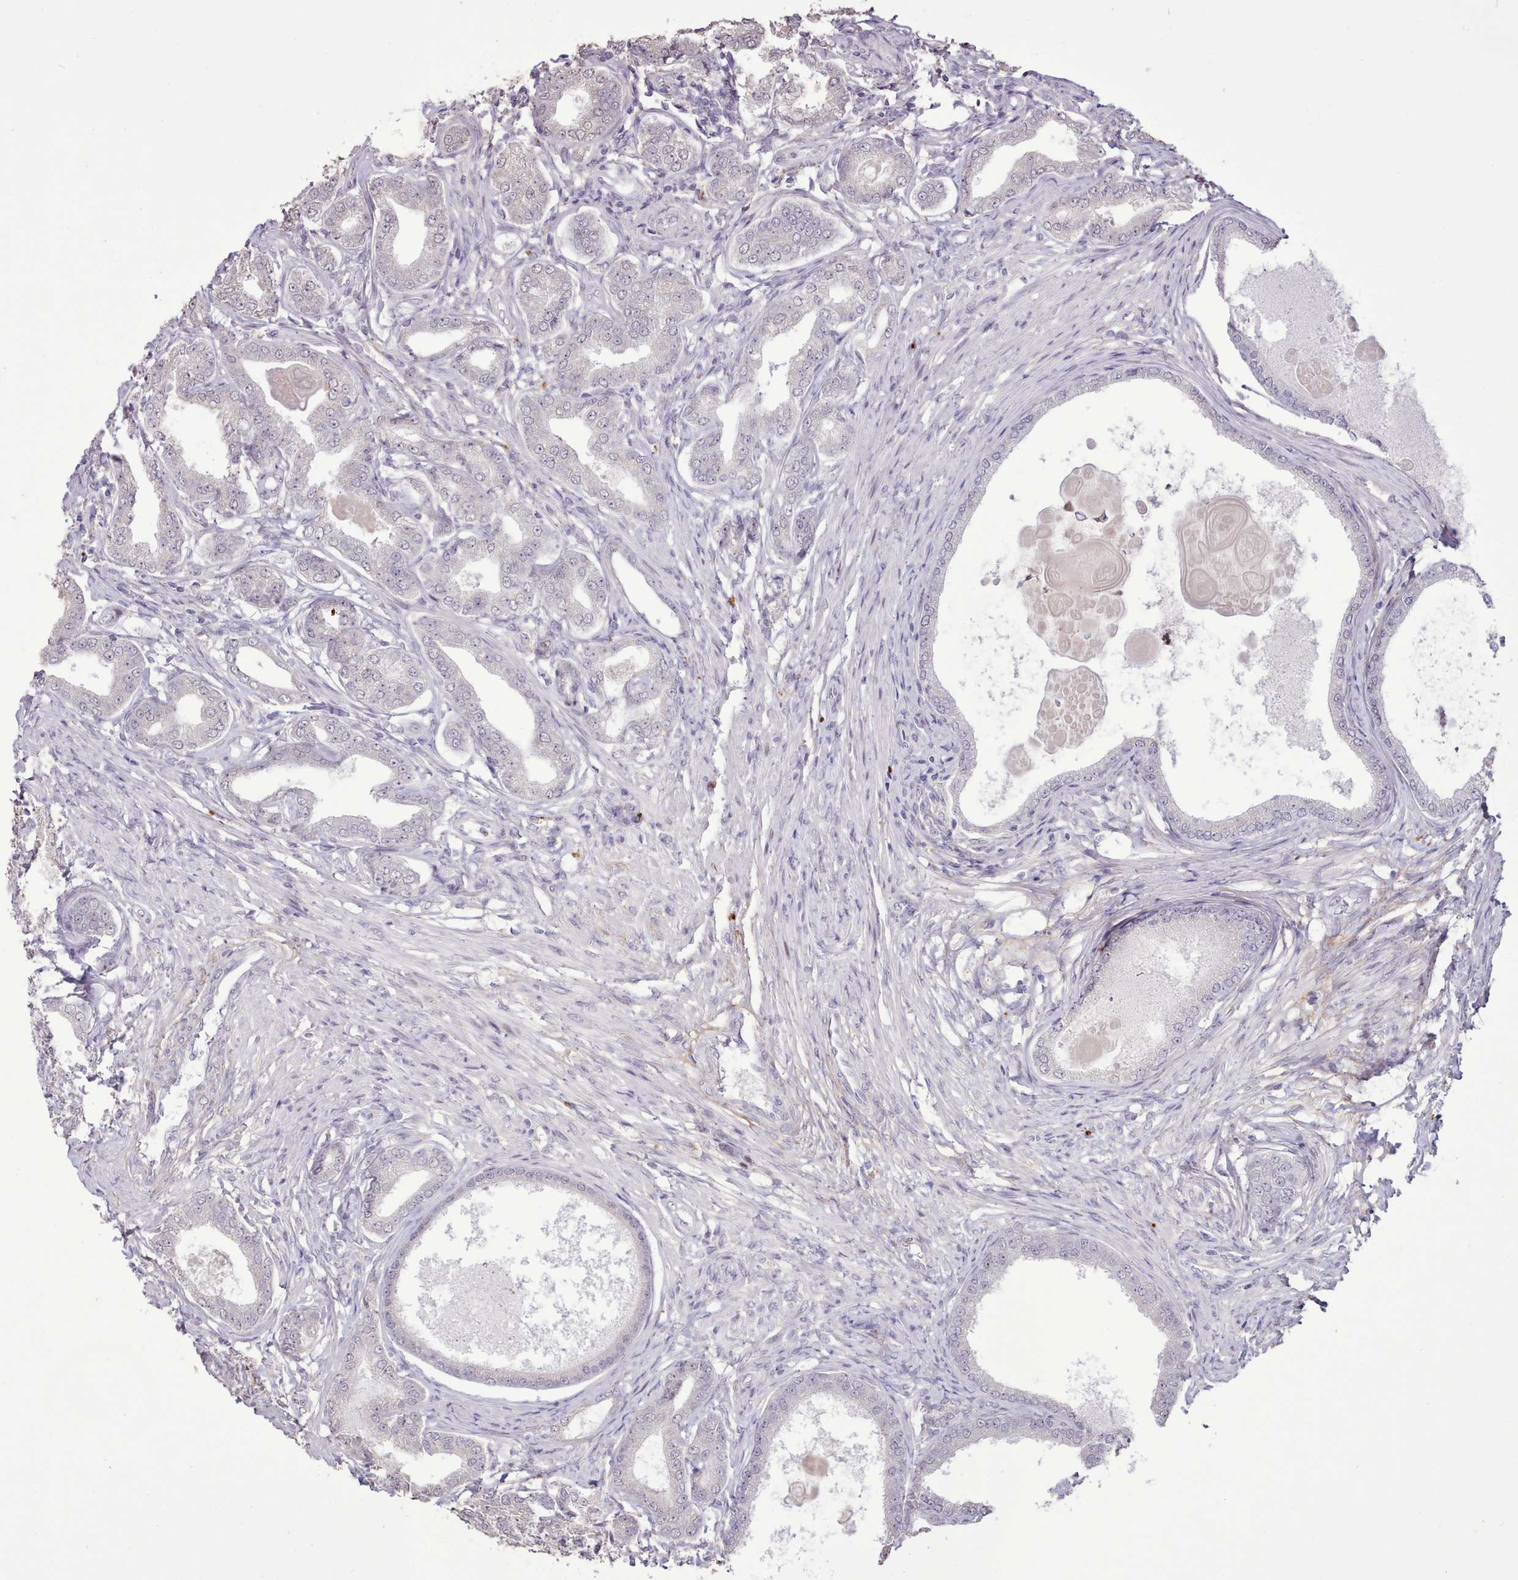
{"staining": {"intensity": "negative", "quantity": "none", "location": "none"}, "tissue": "prostate cancer", "cell_type": "Tumor cells", "image_type": "cancer", "snomed": [{"axis": "morphology", "description": "Adenocarcinoma, High grade"}, {"axis": "topography", "description": "Prostate"}], "caption": "Micrograph shows no significant protein staining in tumor cells of prostate cancer.", "gene": "TAF15", "patient": {"sex": "male", "age": 69}}